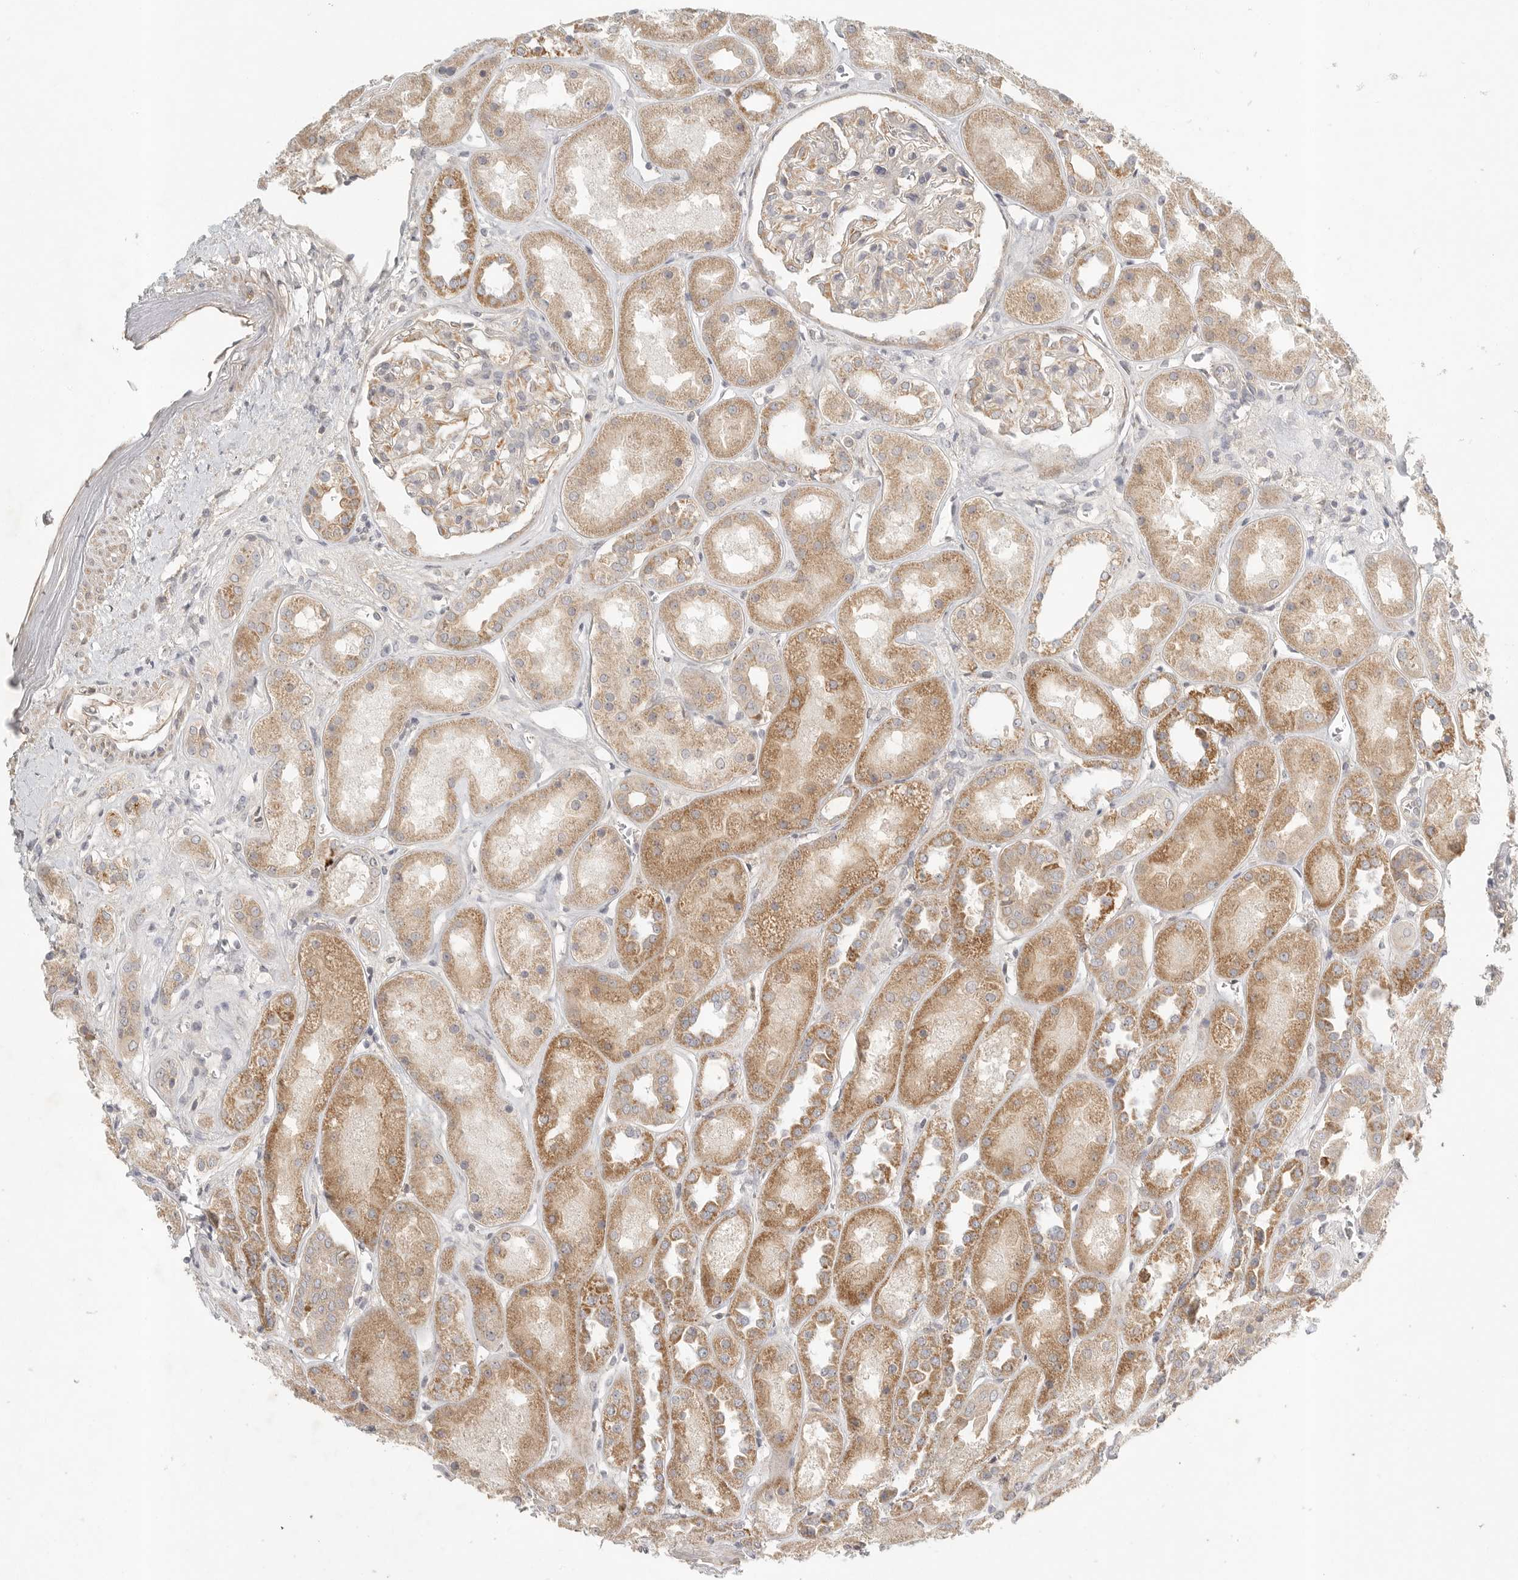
{"staining": {"intensity": "weak", "quantity": "25%-75%", "location": "cytoplasmic/membranous"}, "tissue": "kidney", "cell_type": "Cells in glomeruli", "image_type": "normal", "snomed": [{"axis": "morphology", "description": "Normal tissue, NOS"}, {"axis": "topography", "description": "Kidney"}], "caption": "A high-resolution image shows immunohistochemistry staining of unremarkable kidney, which reveals weak cytoplasmic/membranous staining in about 25%-75% of cells in glomeruli.", "gene": "SLC25A36", "patient": {"sex": "male", "age": 70}}